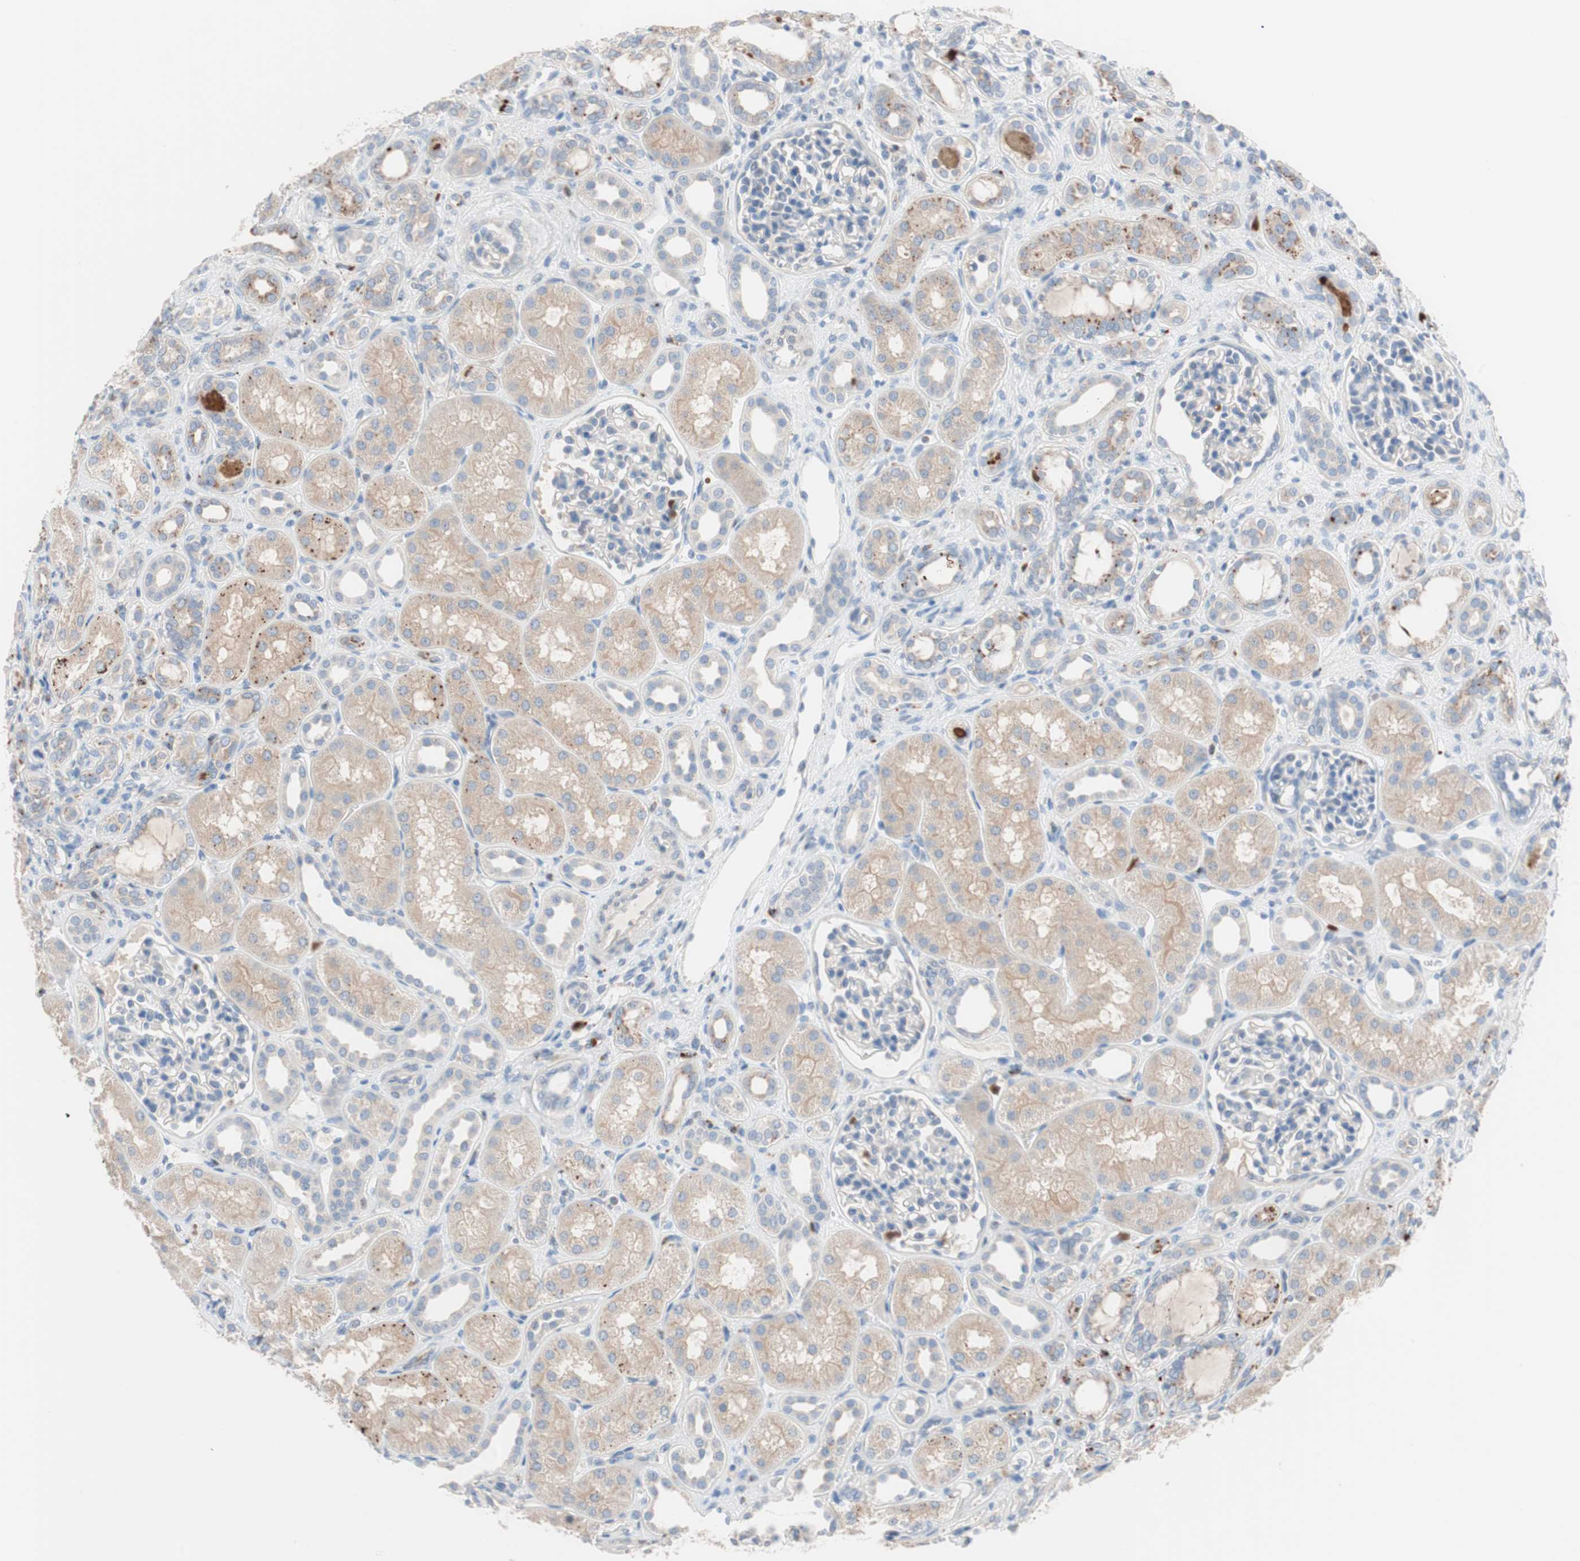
{"staining": {"intensity": "negative", "quantity": "none", "location": "none"}, "tissue": "kidney", "cell_type": "Cells in glomeruli", "image_type": "normal", "snomed": [{"axis": "morphology", "description": "Normal tissue, NOS"}, {"axis": "topography", "description": "Kidney"}], "caption": "The micrograph displays no significant staining in cells in glomeruli of kidney.", "gene": "CLEC4D", "patient": {"sex": "male", "age": 7}}